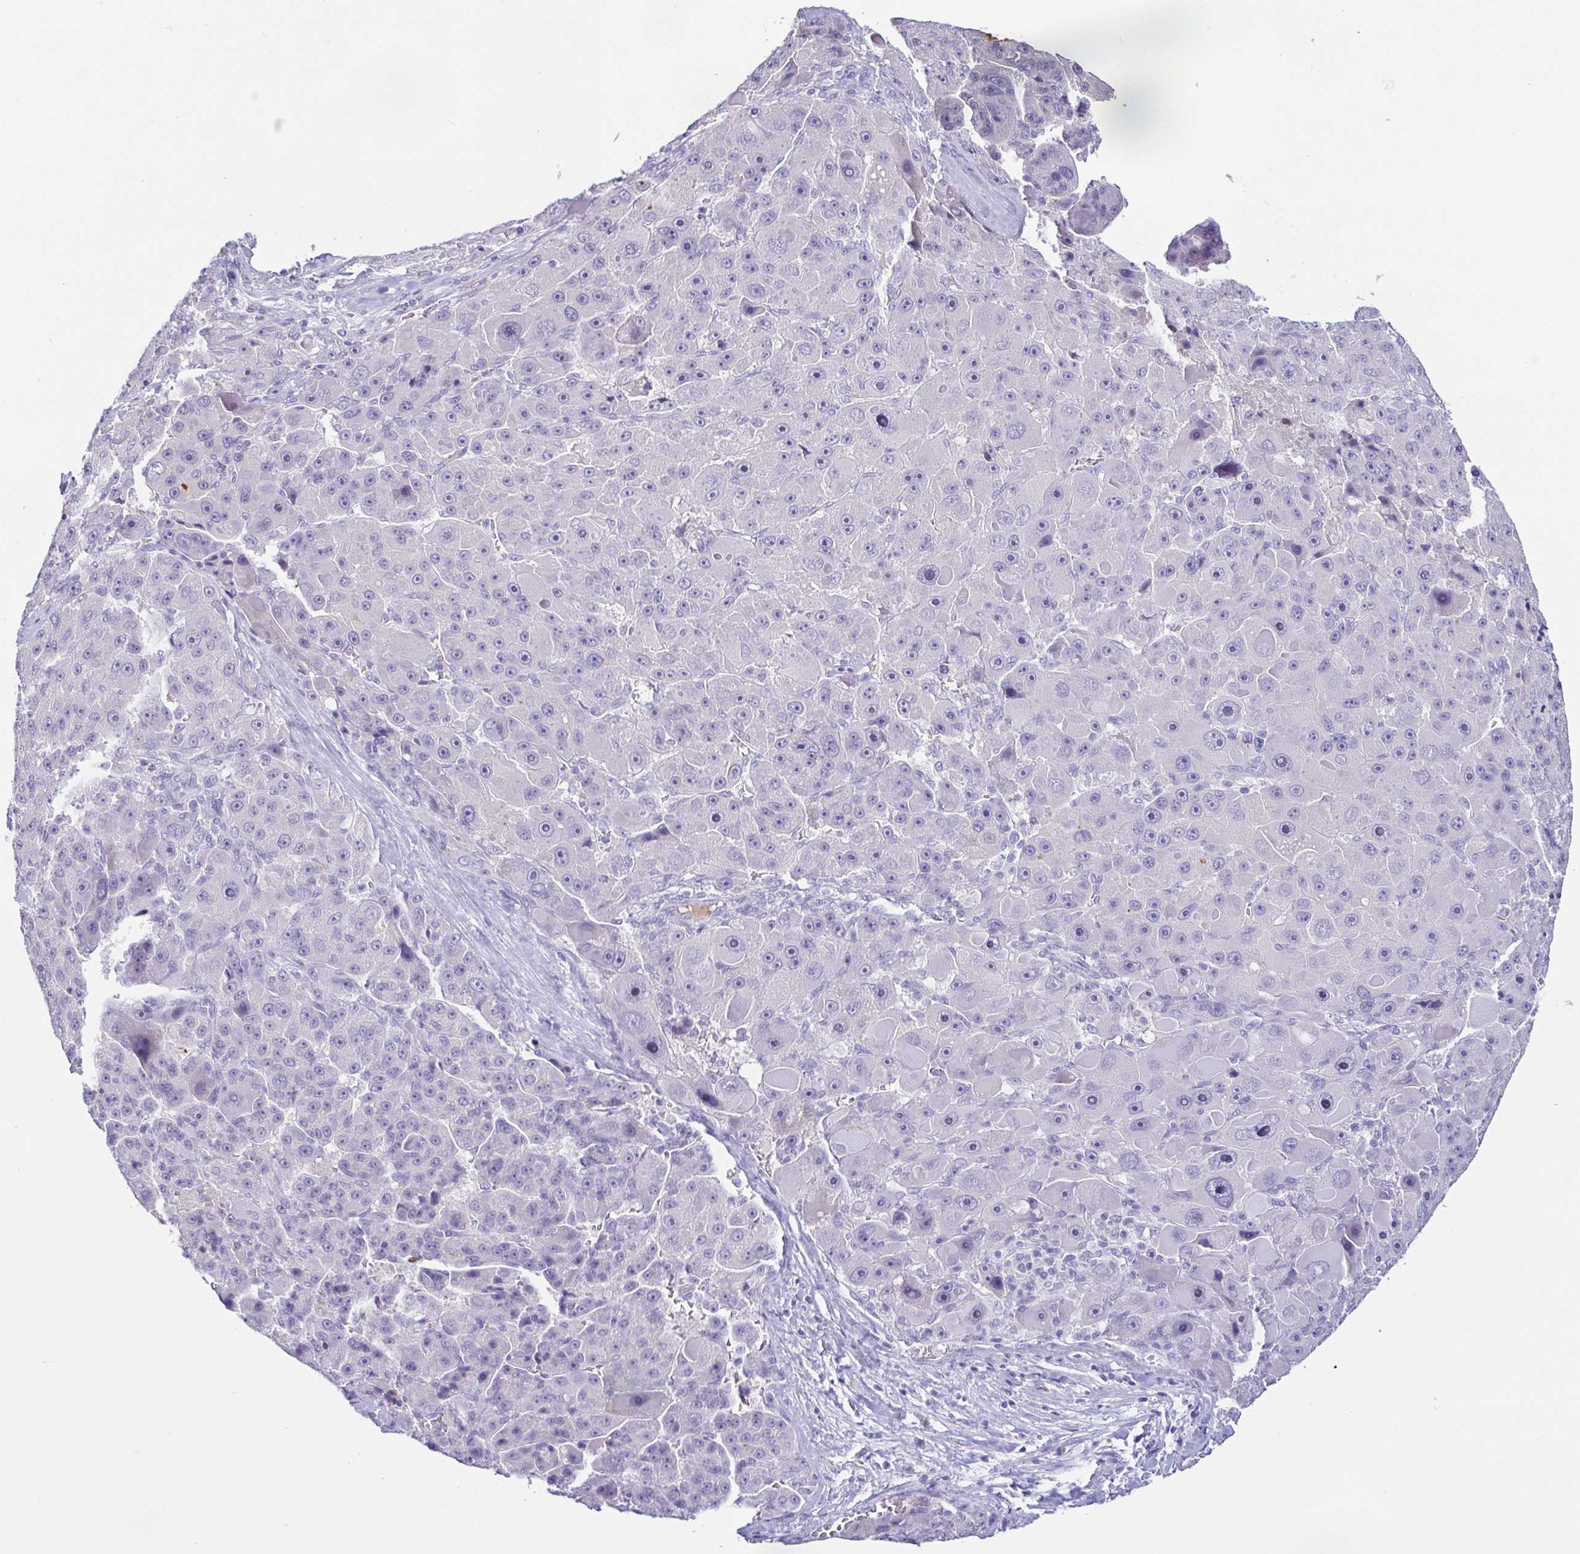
{"staining": {"intensity": "negative", "quantity": "none", "location": "none"}, "tissue": "liver cancer", "cell_type": "Tumor cells", "image_type": "cancer", "snomed": [{"axis": "morphology", "description": "Carcinoma, Hepatocellular, NOS"}, {"axis": "topography", "description": "Liver"}], "caption": "An immunohistochemistry (IHC) photomicrograph of liver cancer (hepatocellular carcinoma) is shown. There is no staining in tumor cells of liver cancer (hepatocellular carcinoma).", "gene": "SAA4", "patient": {"sex": "male", "age": 76}}